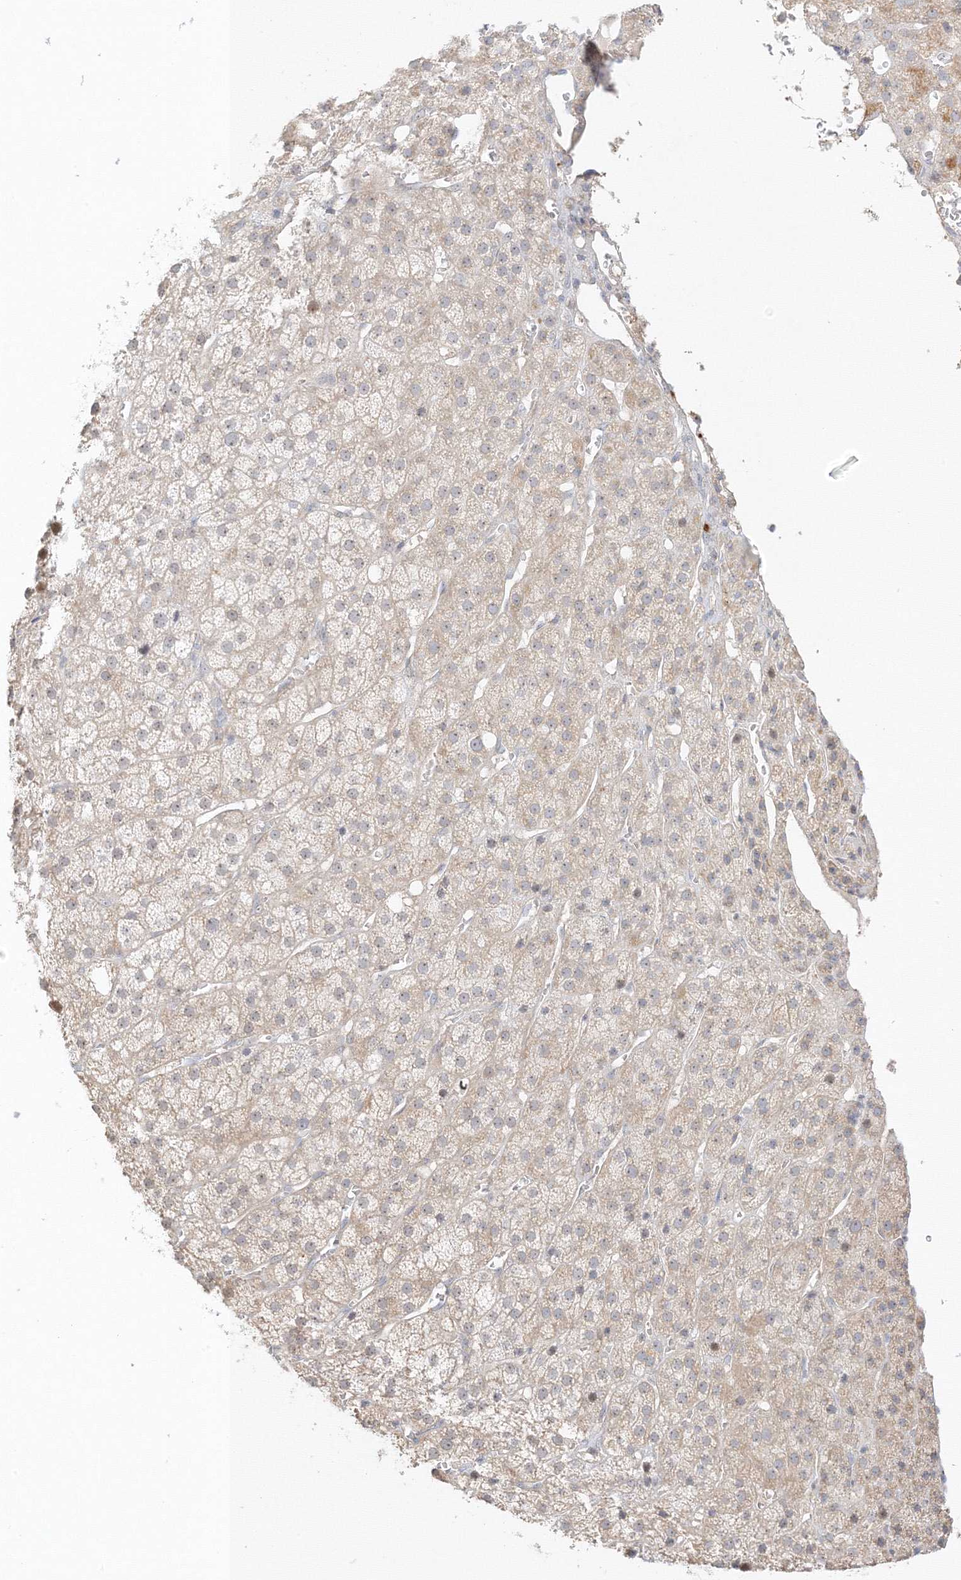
{"staining": {"intensity": "moderate", "quantity": "<25%", "location": "cytoplasmic/membranous"}, "tissue": "adrenal gland", "cell_type": "Glandular cells", "image_type": "normal", "snomed": [{"axis": "morphology", "description": "Normal tissue, NOS"}, {"axis": "topography", "description": "Adrenal gland"}], "caption": "This is a micrograph of IHC staining of normal adrenal gland, which shows moderate expression in the cytoplasmic/membranous of glandular cells.", "gene": "ETAA1", "patient": {"sex": "female", "age": 57}}